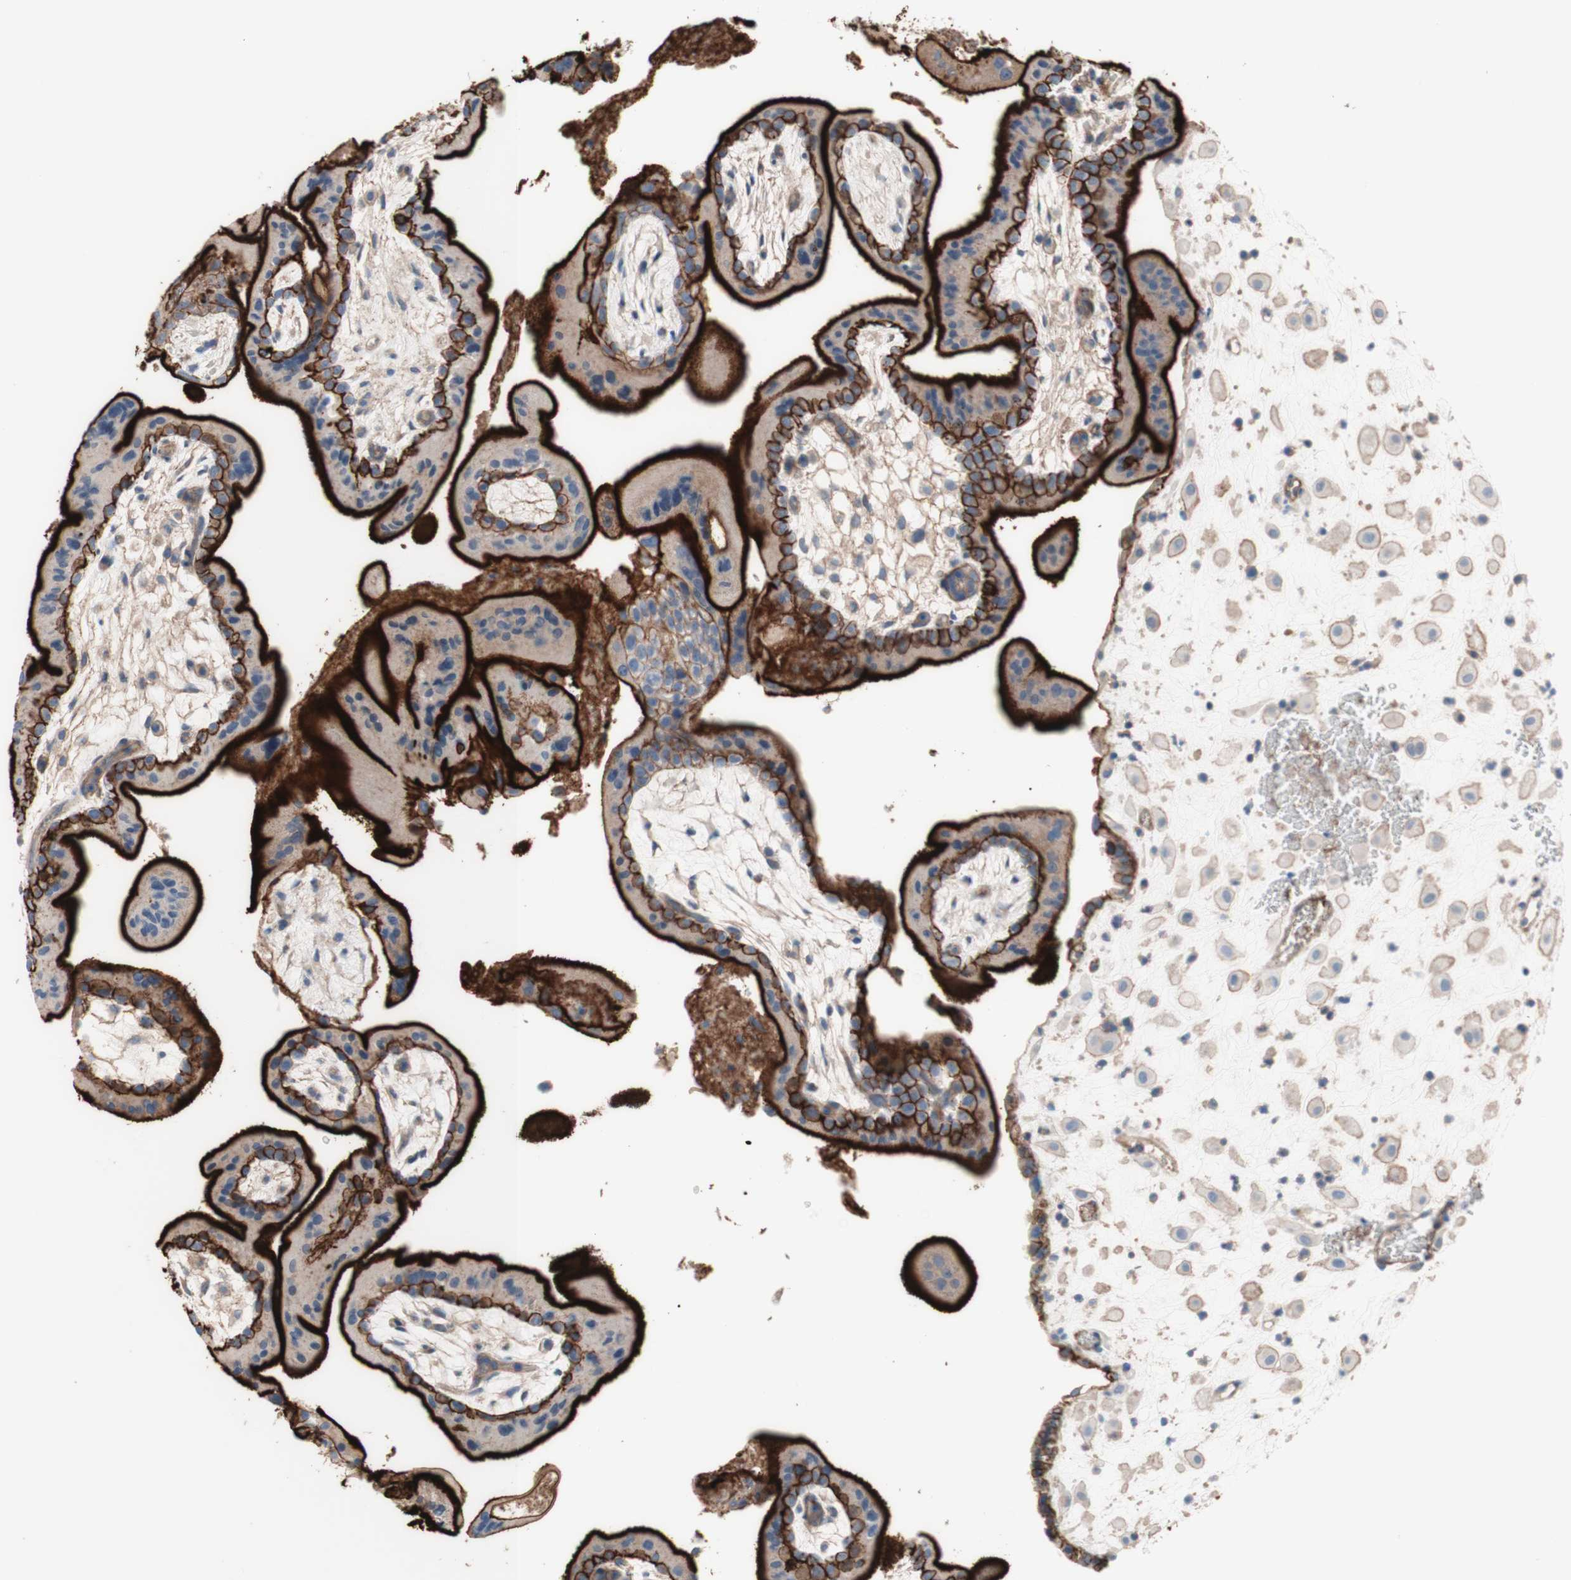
{"staining": {"intensity": "weak", "quantity": "25%-75%", "location": "cytoplasmic/membranous"}, "tissue": "placenta", "cell_type": "Decidual cells", "image_type": "normal", "snomed": [{"axis": "morphology", "description": "Normal tissue, NOS"}, {"axis": "topography", "description": "Placenta"}], "caption": "A brown stain highlights weak cytoplasmic/membranous staining of a protein in decidual cells of normal placenta. Nuclei are stained in blue.", "gene": "CD46", "patient": {"sex": "female", "age": 35}}